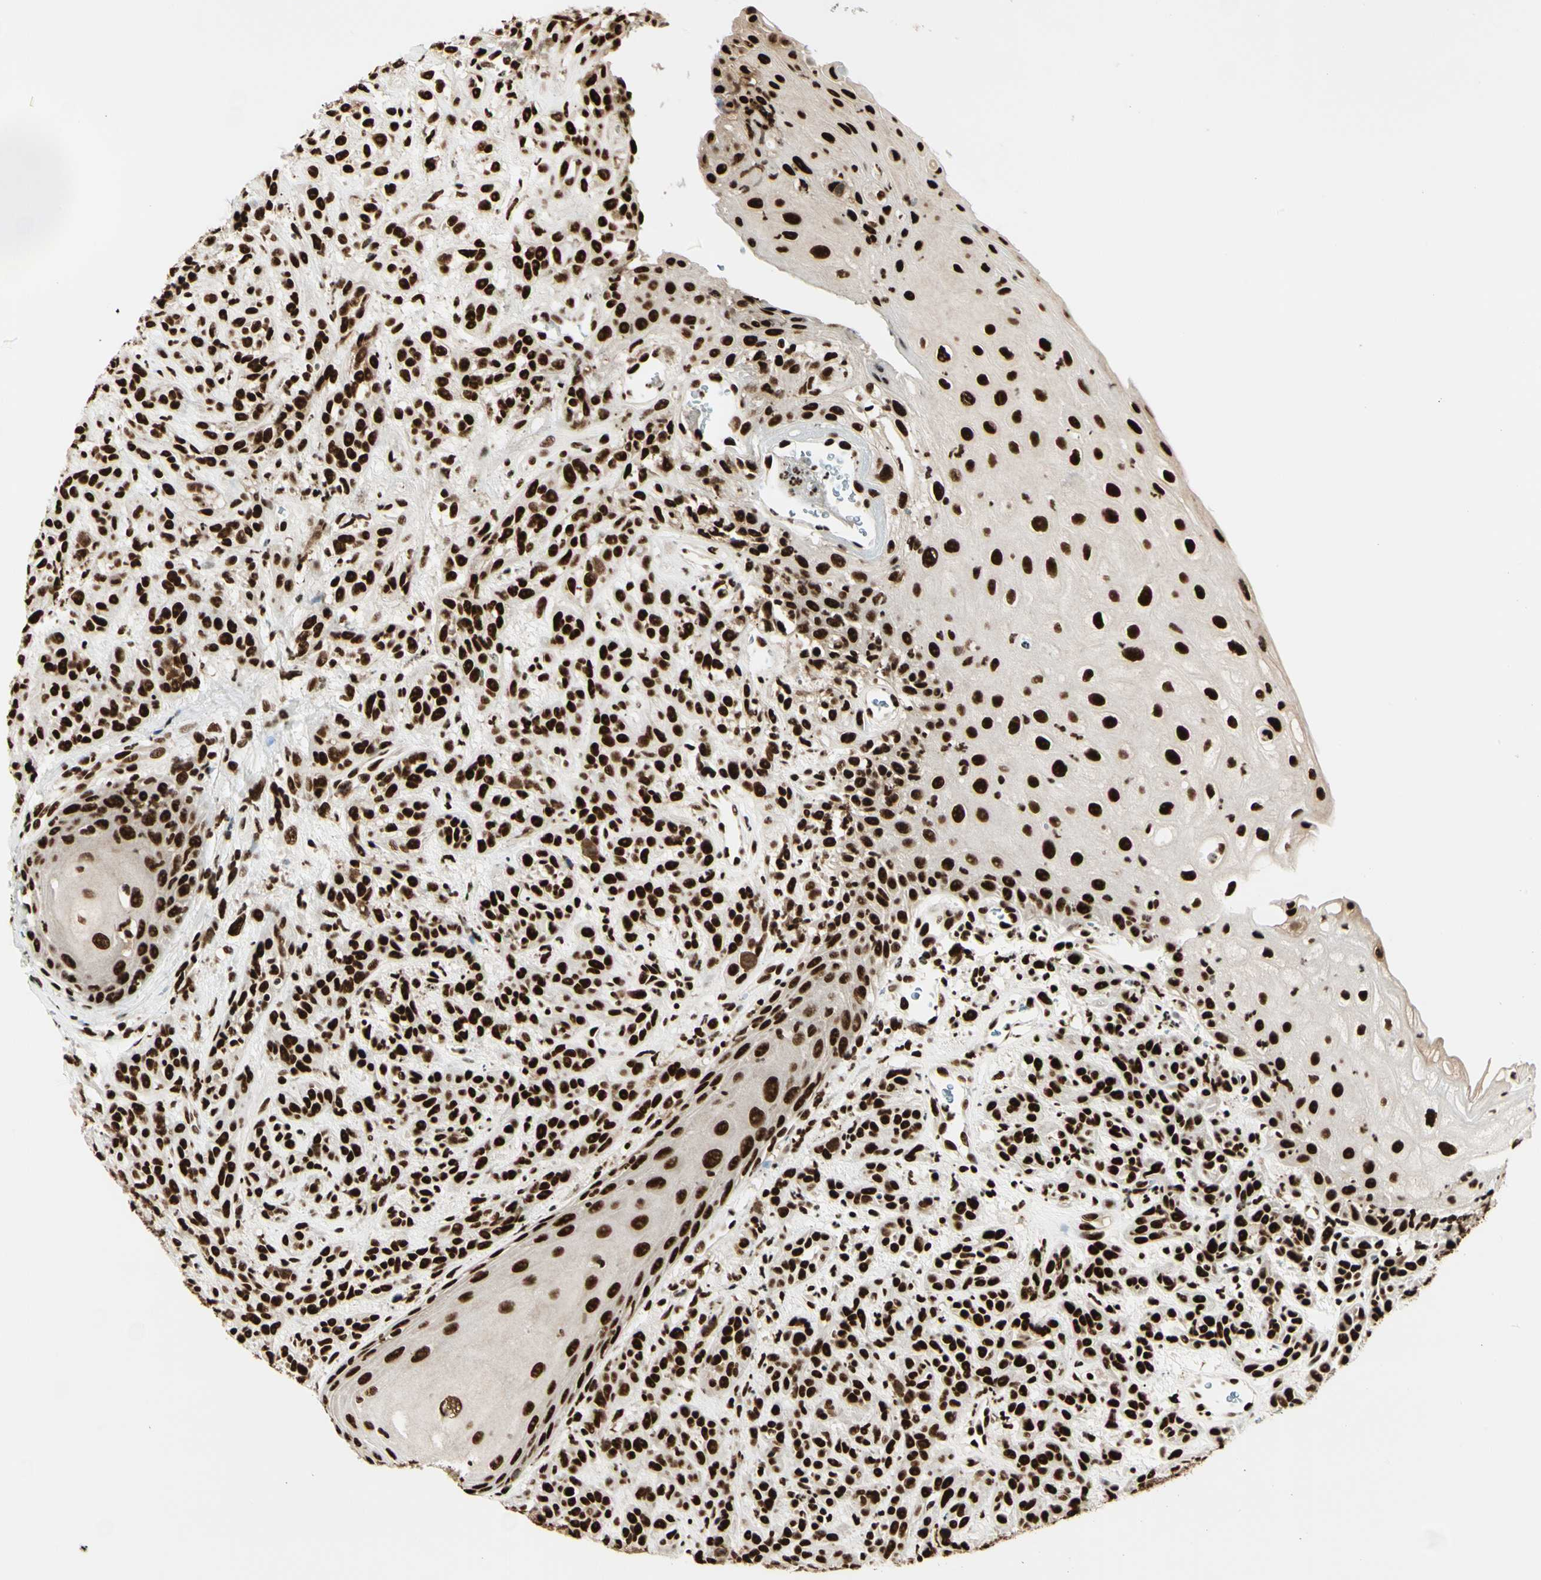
{"staining": {"intensity": "strong", "quantity": ">75%", "location": "nuclear"}, "tissue": "head and neck cancer", "cell_type": "Tumor cells", "image_type": "cancer", "snomed": [{"axis": "morphology", "description": "Normal tissue, NOS"}, {"axis": "morphology", "description": "Squamous cell carcinoma, NOS"}, {"axis": "topography", "description": "Cartilage tissue"}, {"axis": "topography", "description": "Head-Neck"}], "caption": "This is an image of IHC staining of squamous cell carcinoma (head and neck), which shows strong expression in the nuclear of tumor cells.", "gene": "CCAR1", "patient": {"sex": "male", "age": 62}}